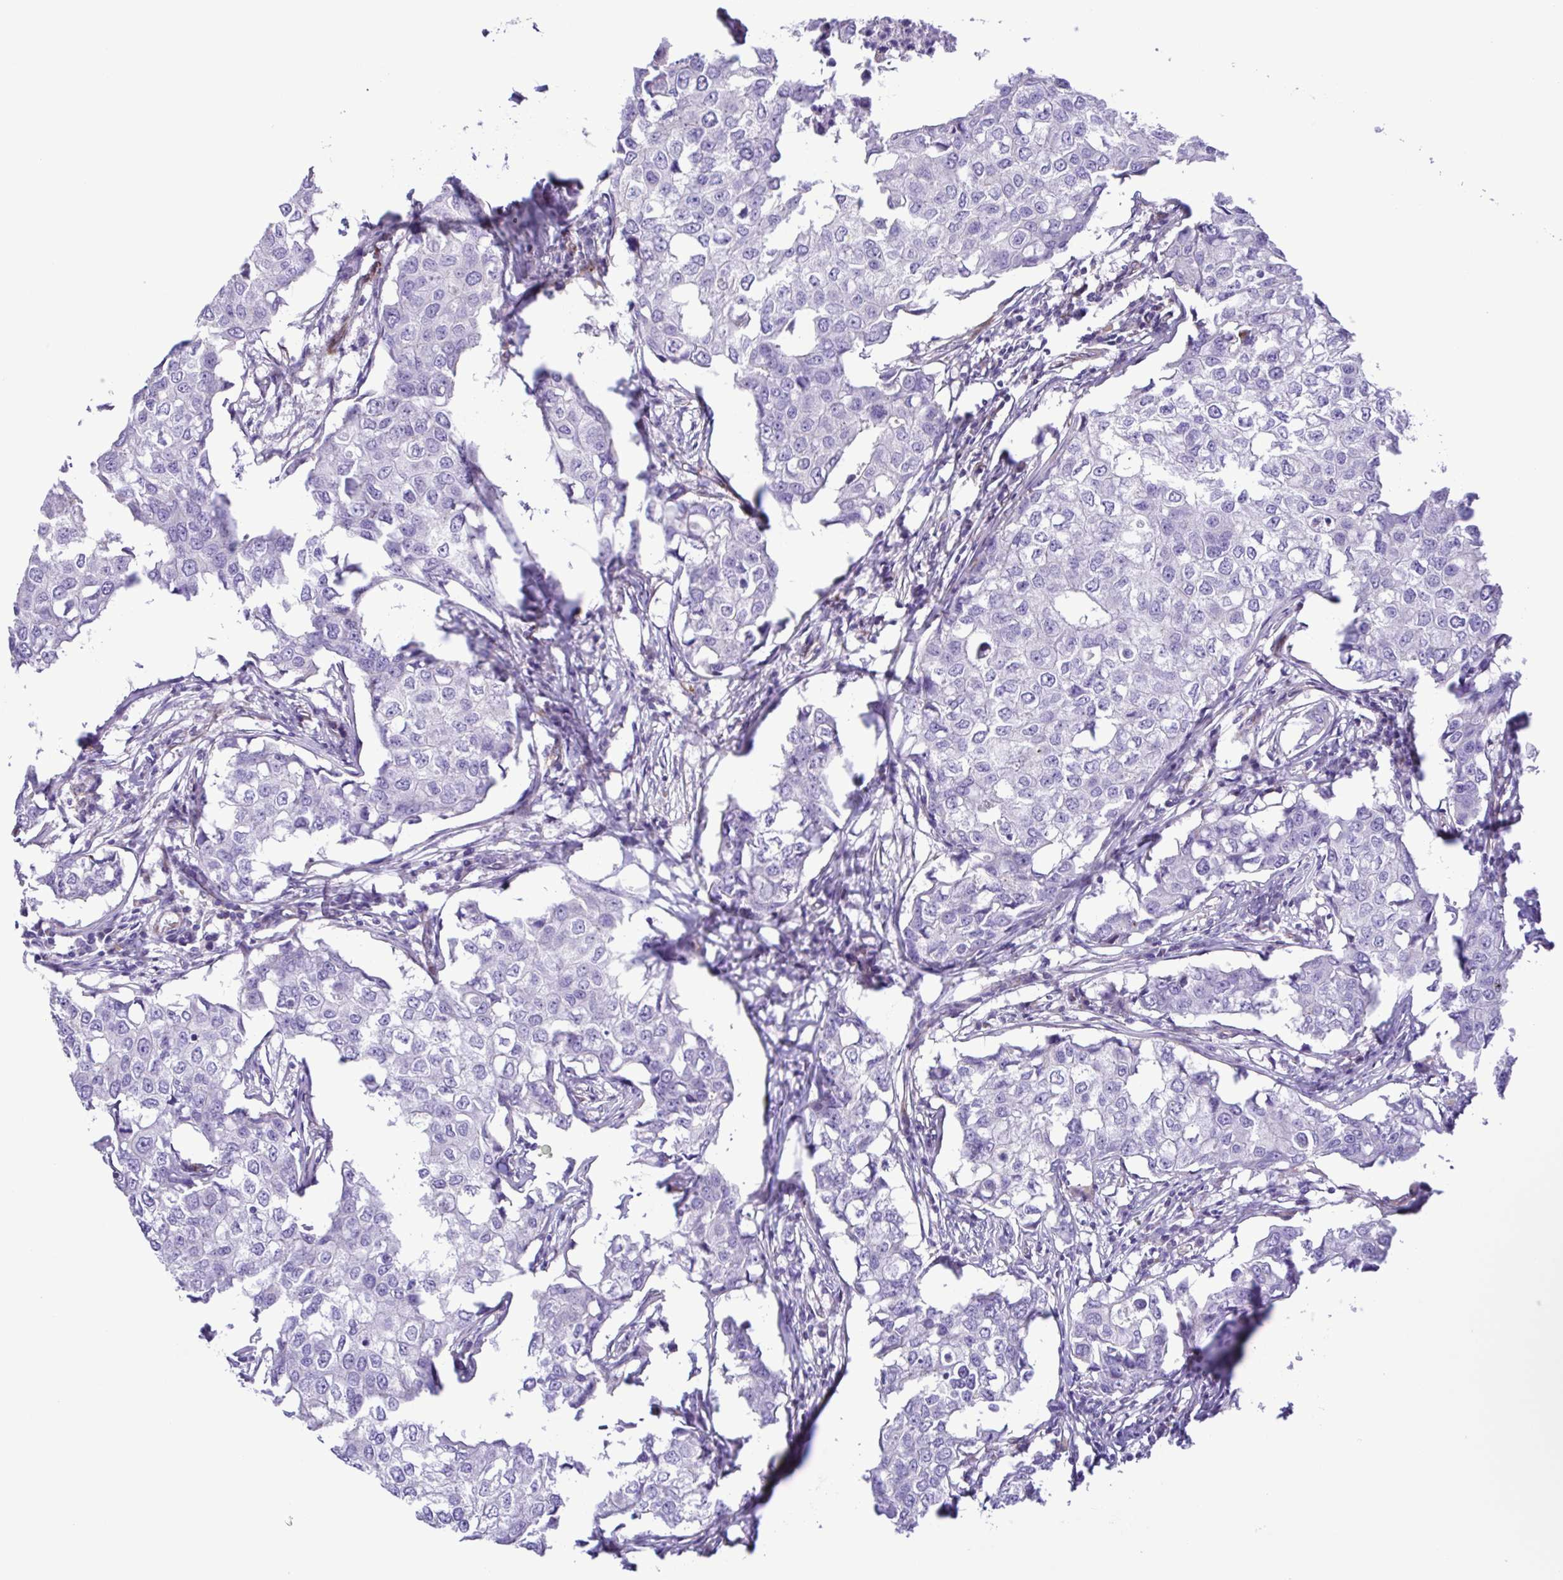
{"staining": {"intensity": "negative", "quantity": "none", "location": "none"}, "tissue": "breast cancer", "cell_type": "Tumor cells", "image_type": "cancer", "snomed": [{"axis": "morphology", "description": "Duct carcinoma"}, {"axis": "topography", "description": "Breast"}], "caption": "Protein analysis of breast invasive ductal carcinoma exhibits no significant staining in tumor cells.", "gene": "FLT1", "patient": {"sex": "female", "age": 27}}